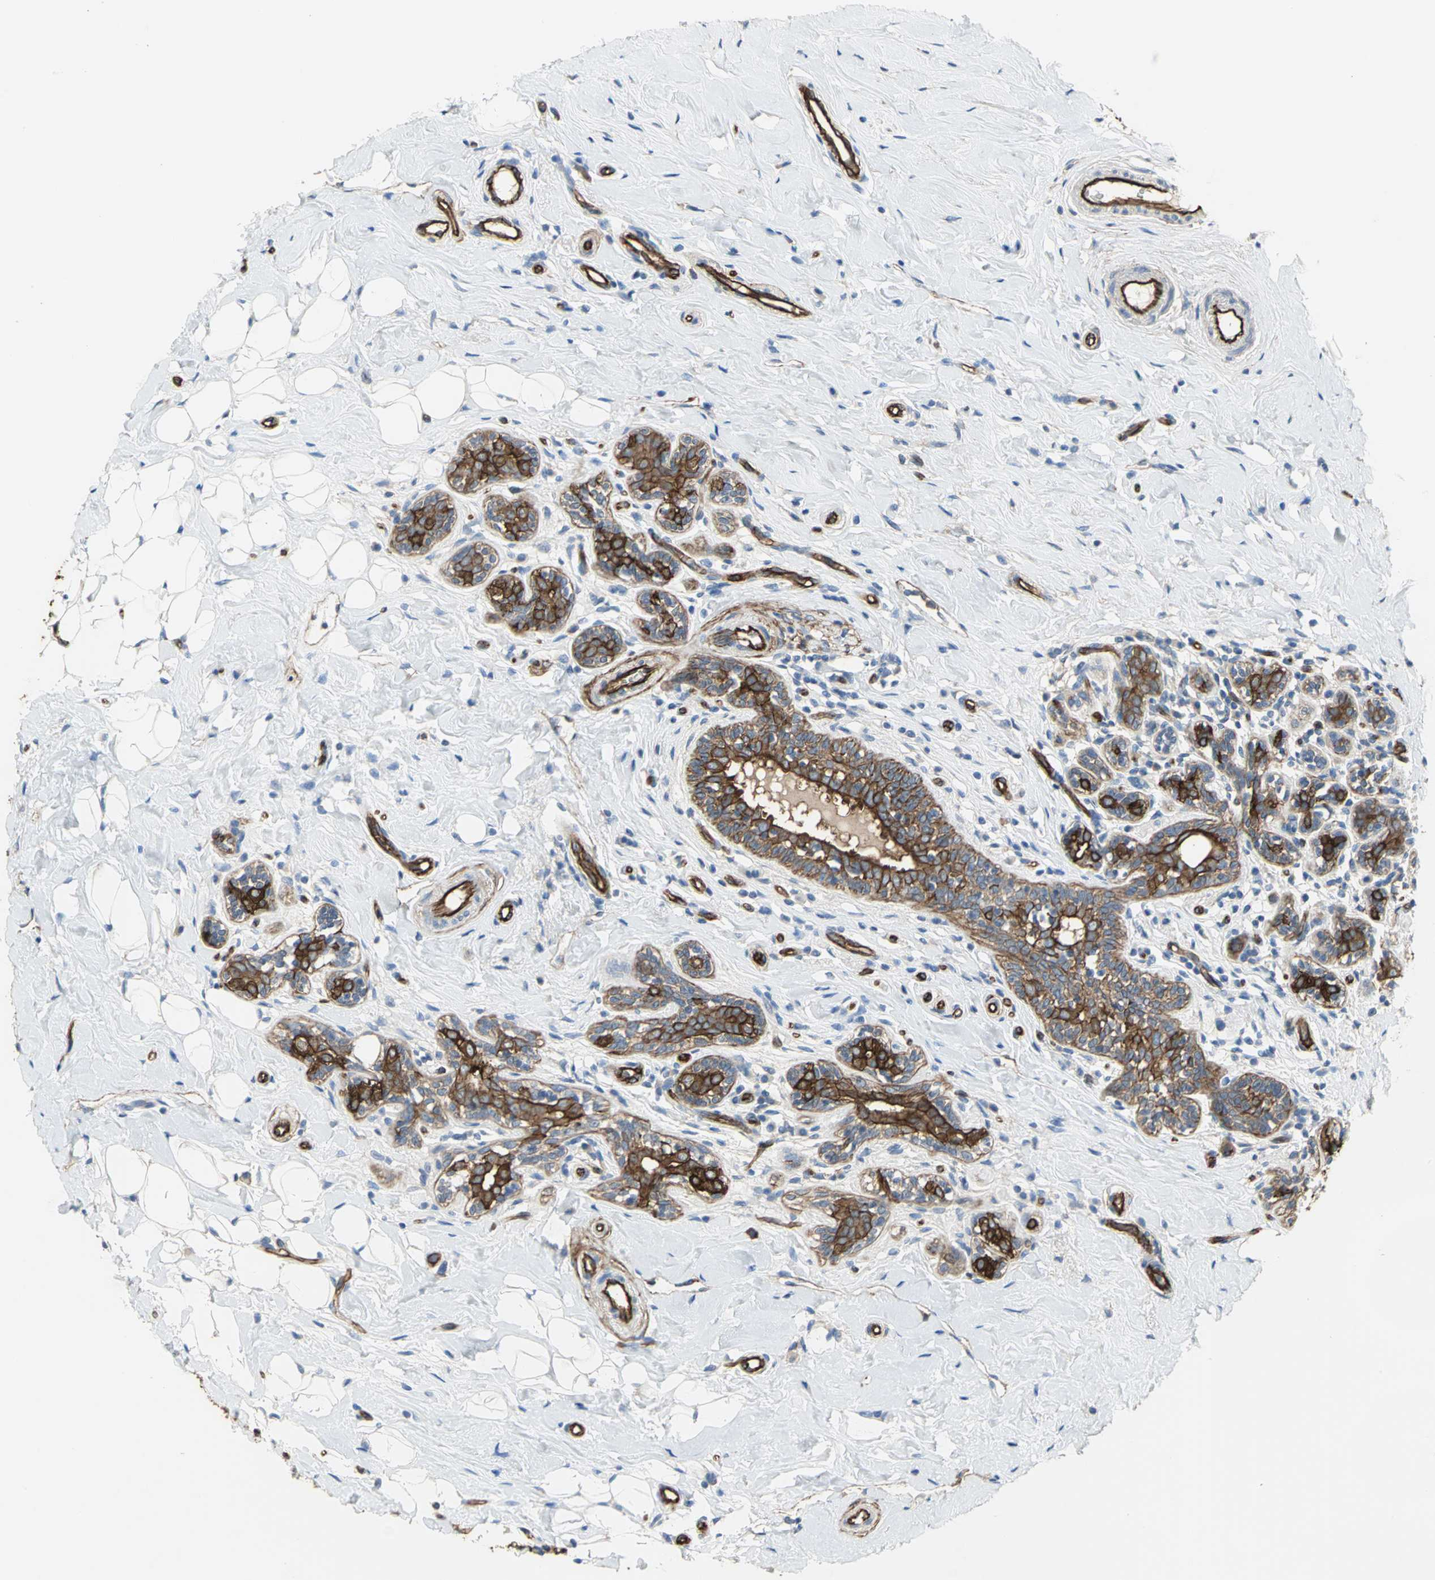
{"staining": {"intensity": "strong", "quantity": ">75%", "location": "cytoplasmic/membranous"}, "tissue": "breast cancer", "cell_type": "Tumor cells", "image_type": "cancer", "snomed": [{"axis": "morphology", "description": "Normal tissue, NOS"}, {"axis": "morphology", "description": "Lobular carcinoma"}, {"axis": "topography", "description": "Breast"}], "caption": "Human breast cancer (lobular carcinoma) stained with a protein marker shows strong staining in tumor cells.", "gene": "FLNB", "patient": {"sex": "female", "age": 47}}